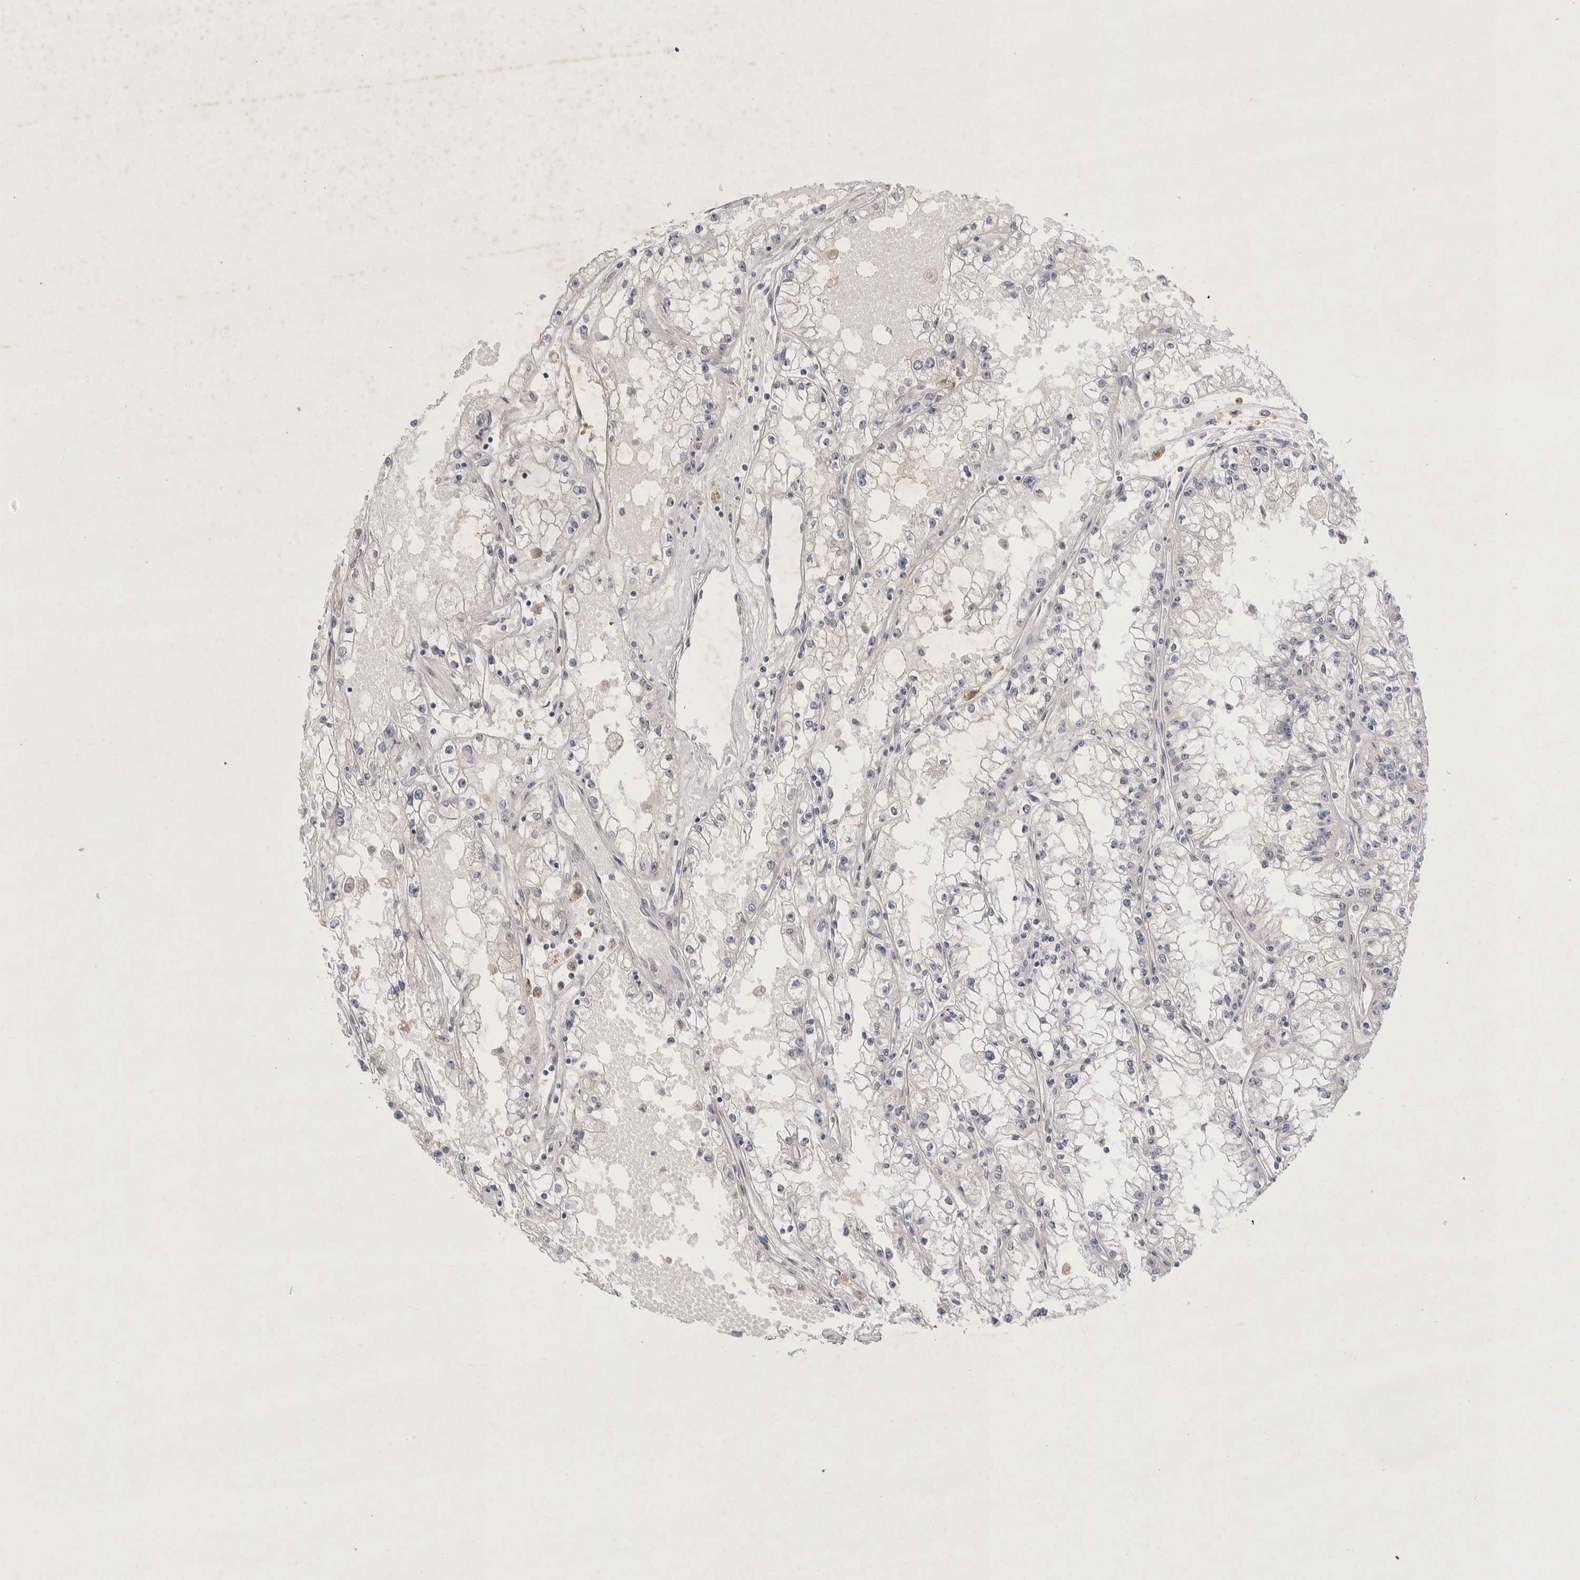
{"staining": {"intensity": "negative", "quantity": "none", "location": "none"}, "tissue": "renal cancer", "cell_type": "Tumor cells", "image_type": "cancer", "snomed": [{"axis": "morphology", "description": "Adenocarcinoma, NOS"}, {"axis": "topography", "description": "Kidney"}], "caption": "Tumor cells show no significant positivity in renal adenocarcinoma. (DAB (3,3'-diaminobenzidine) IHC with hematoxylin counter stain).", "gene": "CRAT", "patient": {"sex": "male", "age": 56}}